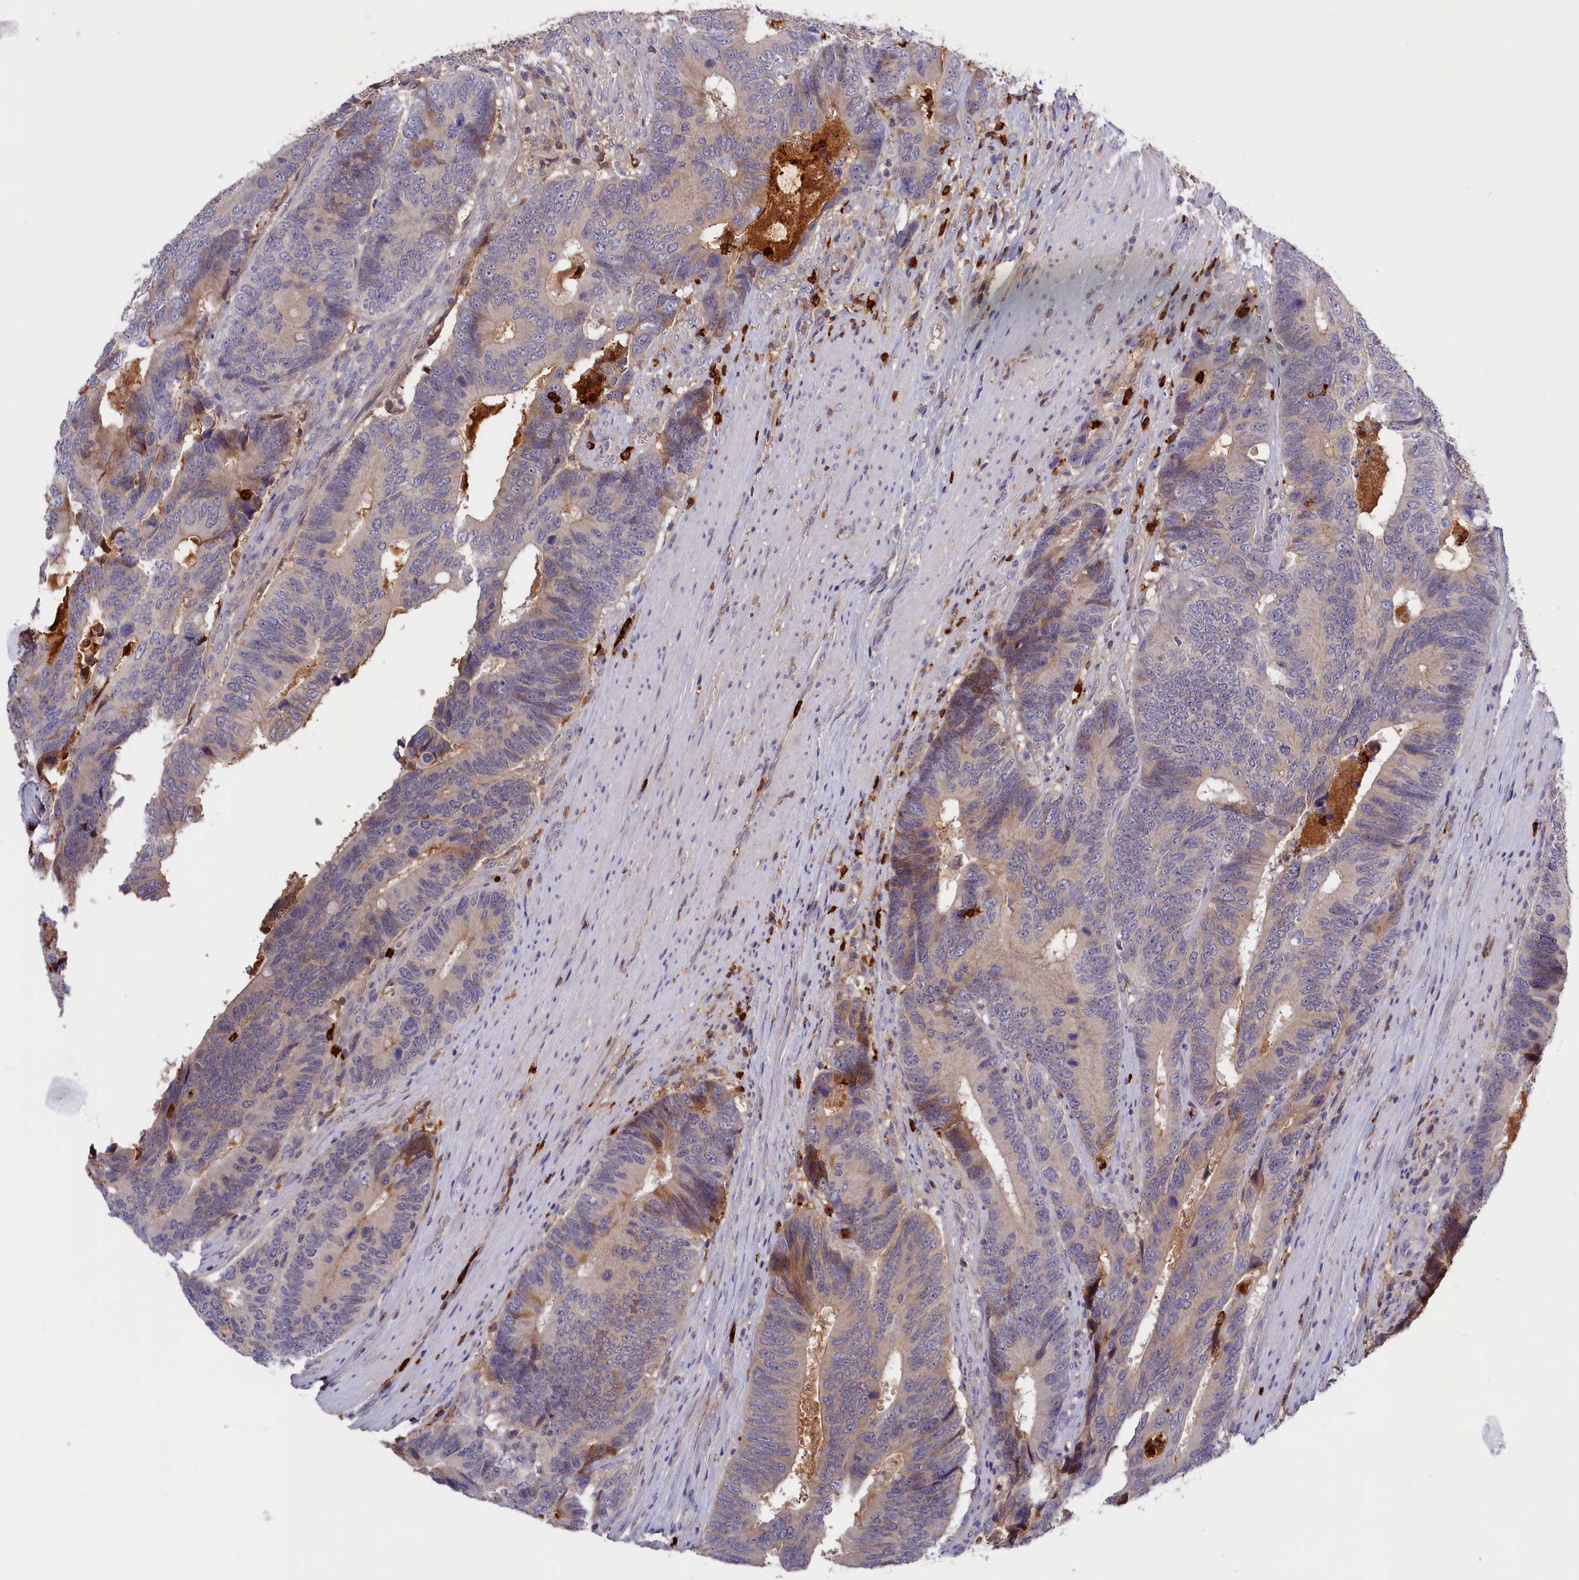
{"staining": {"intensity": "moderate", "quantity": "<25%", "location": "cytoplasmic/membranous"}, "tissue": "colorectal cancer", "cell_type": "Tumor cells", "image_type": "cancer", "snomed": [{"axis": "morphology", "description": "Adenocarcinoma, NOS"}, {"axis": "topography", "description": "Colon"}], "caption": "Moderate cytoplasmic/membranous protein staining is appreciated in approximately <25% of tumor cells in adenocarcinoma (colorectal).", "gene": "ADGRD1", "patient": {"sex": "male", "age": 87}}